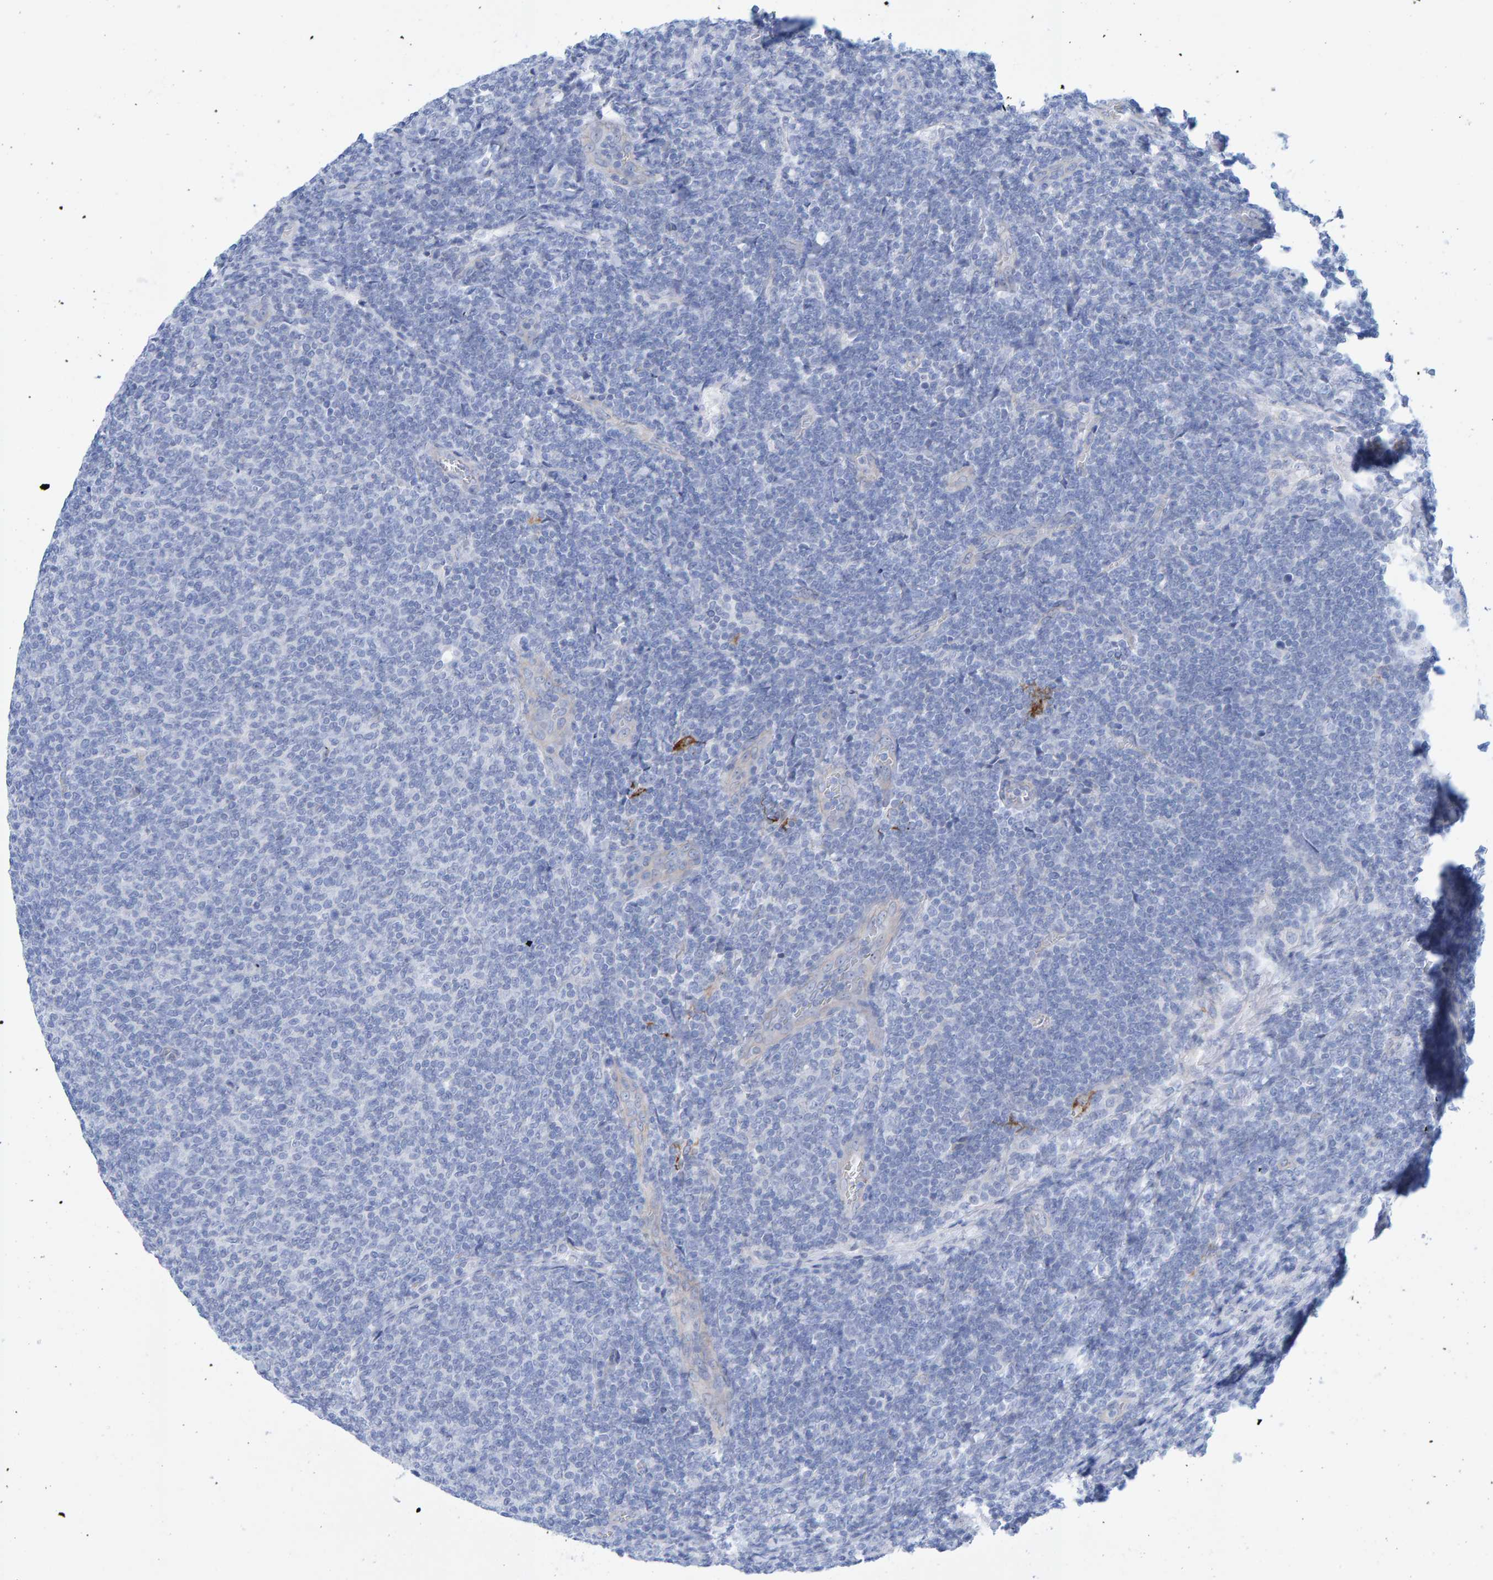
{"staining": {"intensity": "negative", "quantity": "none", "location": "none"}, "tissue": "lymphoma", "cell_type": "Tumor cells", "image_type": "cancer", "snomed": [{"axis": "morphology", "description": "Malignant lymphoma, non-Hodgkin's type, Low grade"}, {"axis": "topography", "description": "Lymph node"}], "caption": "The histopathology image demonstrates no staining of tumor cells in low-grade malignant lymphoma, non-Hodgkin's type. (DAB (3,3'-diaminobenzidine) IHC, high magnification).", "gene": "JAKMIP3", "patient": {"sex": "male", "age": 66}}